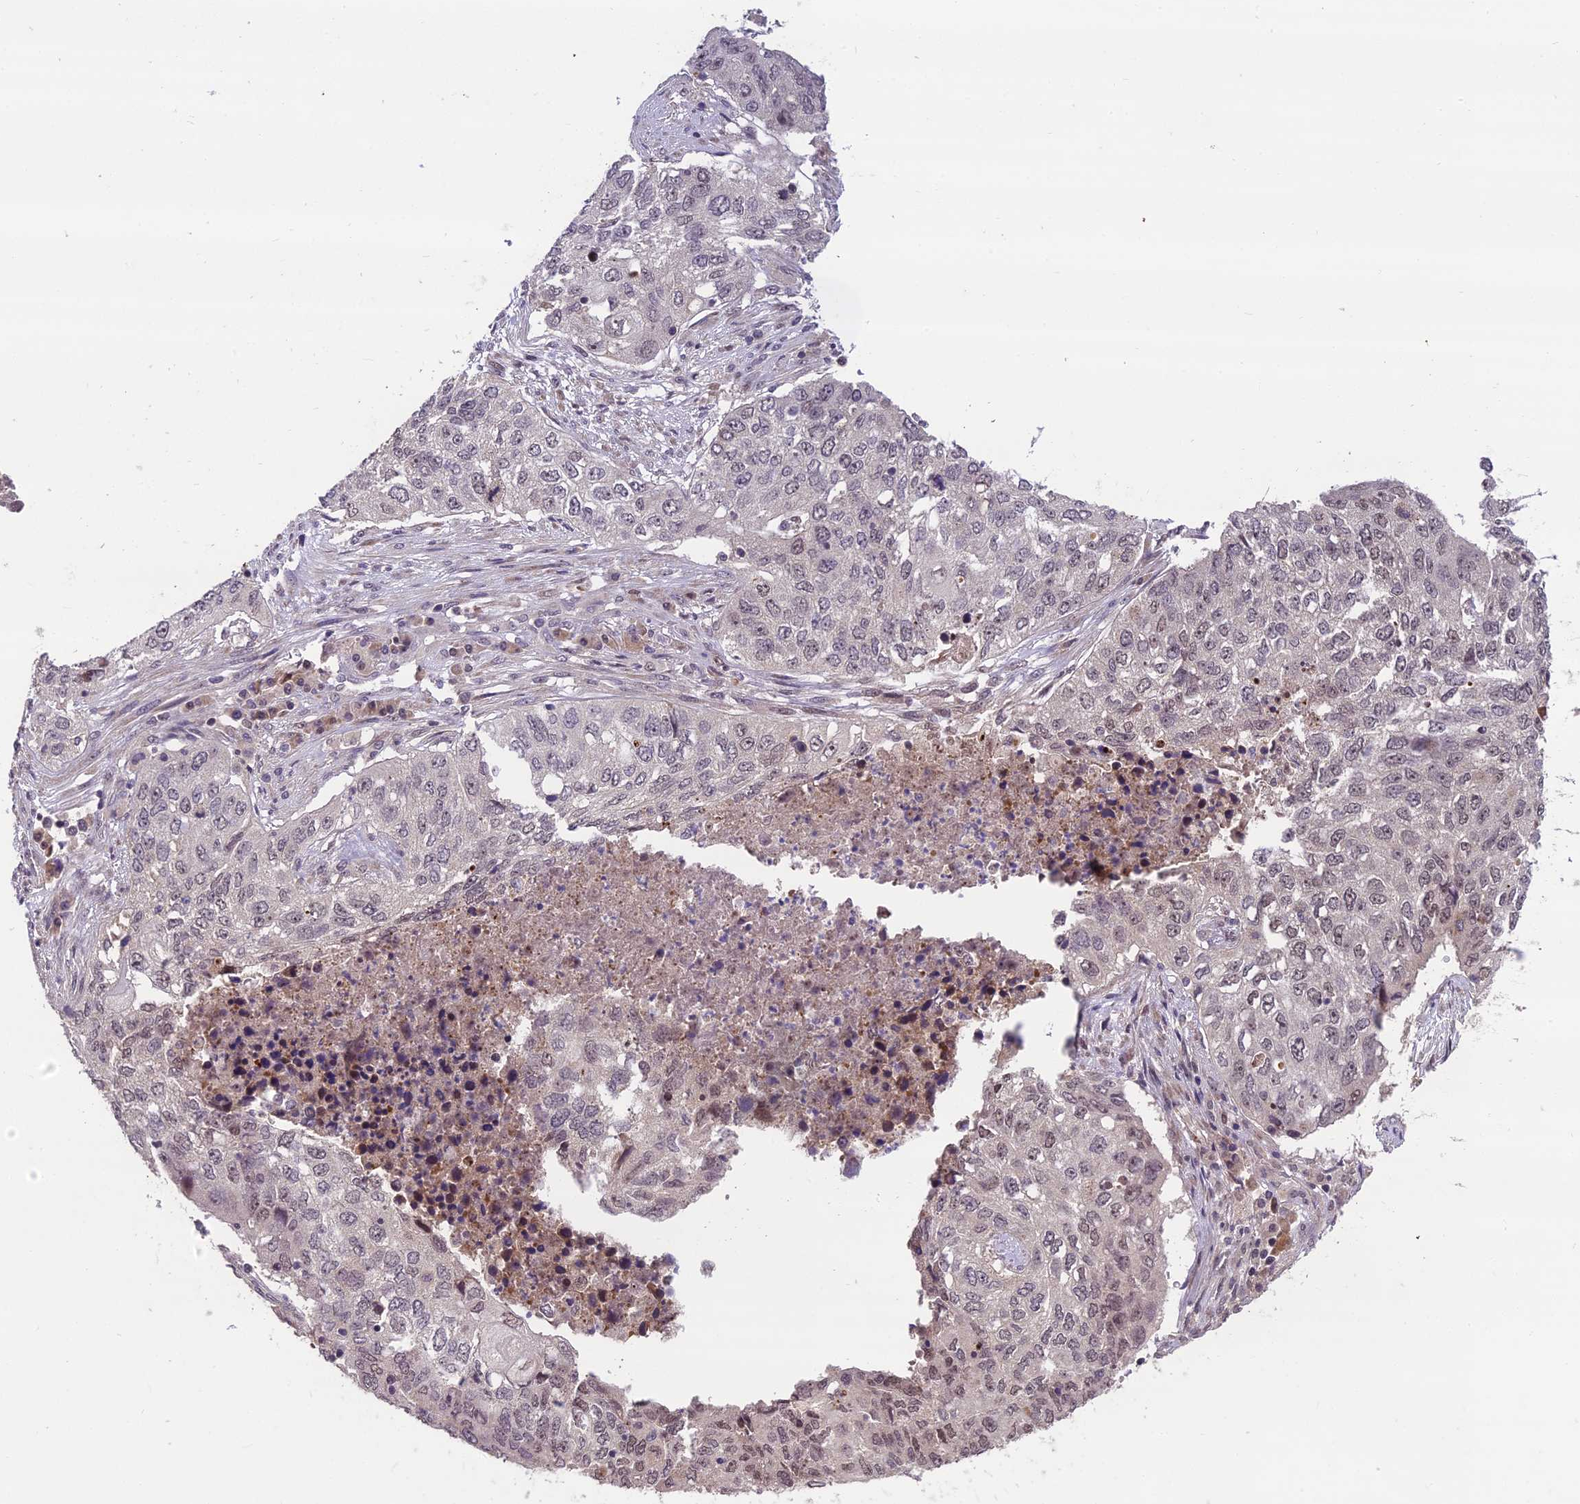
{"staining": {"intensity": "moderate", "quantity": "25%-75%", "location": "nuclear"}, "tissue": "lung cancer", "cell_type": "Tumor cells", "image_type": "cancer", "snomed": [{"axis": "morphology", "description": "Squamous cell carcinoma, NOS"}, {"axis": "topography", "description": "Lung"}], "caption": "Immunohistochemical staining of lung squamous cell carcinoma demonstrates moderate nuclear protein staining in approximately 25%-75% of tumor cells.", "gene": "ZNF333", "patient": {"sex": "female", "age": 63}}